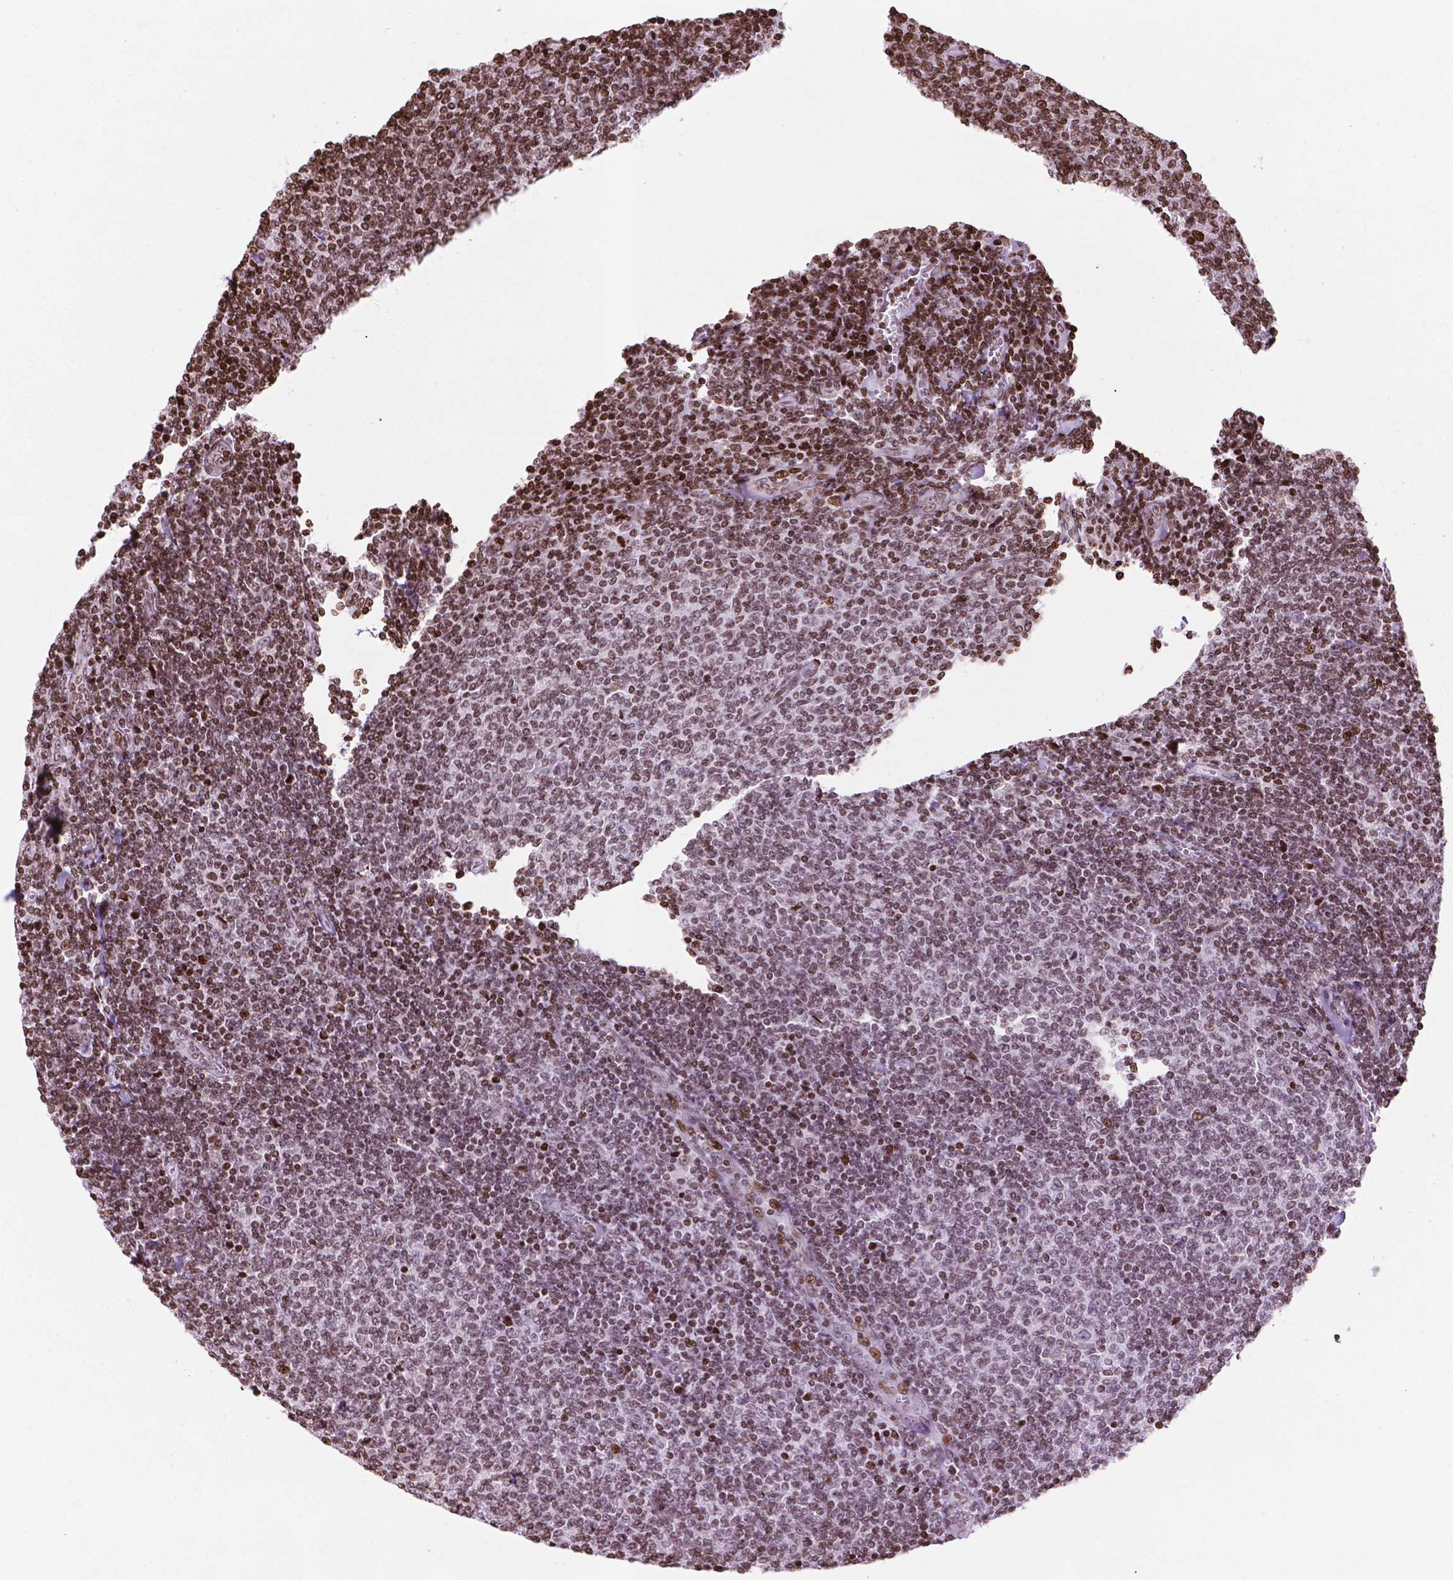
{"staining": {"intensity": "moderate", "quantity": ">75%", "location": "nuclear"}, "tissue": "lymphoma", "cell_type": "Tumor cells", "image_type": "cancer", "snomed": [{"axis": "morphology", "description": "Malignant lymphoma, non-Hodgkin's type, Low grade"}, {"axis": "topography", "description": "Lymph node"}], "caption": "Immunohistochemical staining of human lymphoma displays medium levels of moderate nuclear expression in about >75% of tumor cells.", "gene": "TMEM250", "patient": {"sex": "male", "age": 52}}